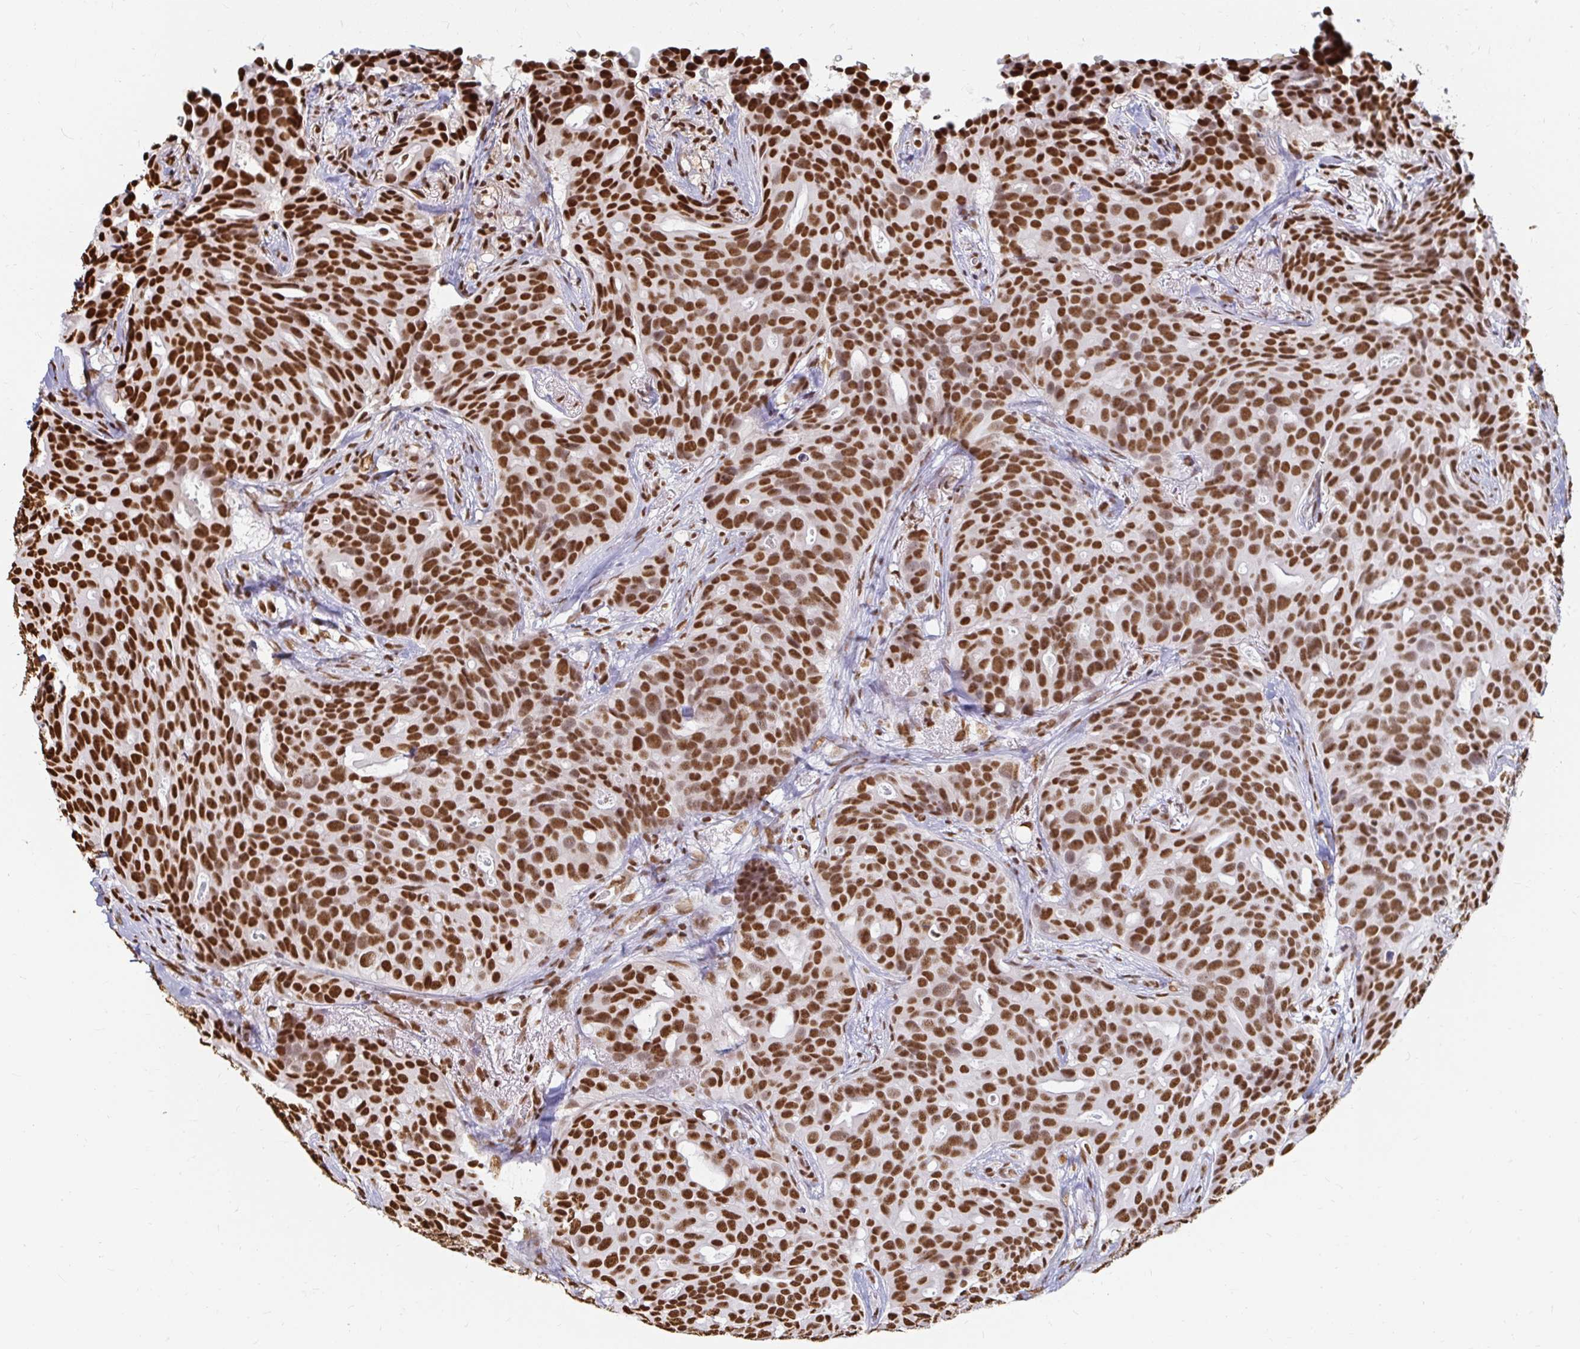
{"staining": {"intensity": "strong", "quantity": ">75%", "location": "nuclear"}, "tissue": "breast cancer", "cell_type": "Tumor cells", "image_type": "cancer", "snomed": [{"axis": "morphology", "description": "Duct carcinoma"}, {"axis": "topography", "description": "Breast"}], "caption": "The histopathology image shows staining of intraductal carcinoma (breast), revealing strong nuclear protein positivity (brown color) within tumor cells.", "gene": "HNRNPU", "patient": {"sex": "female", "age": 54}}